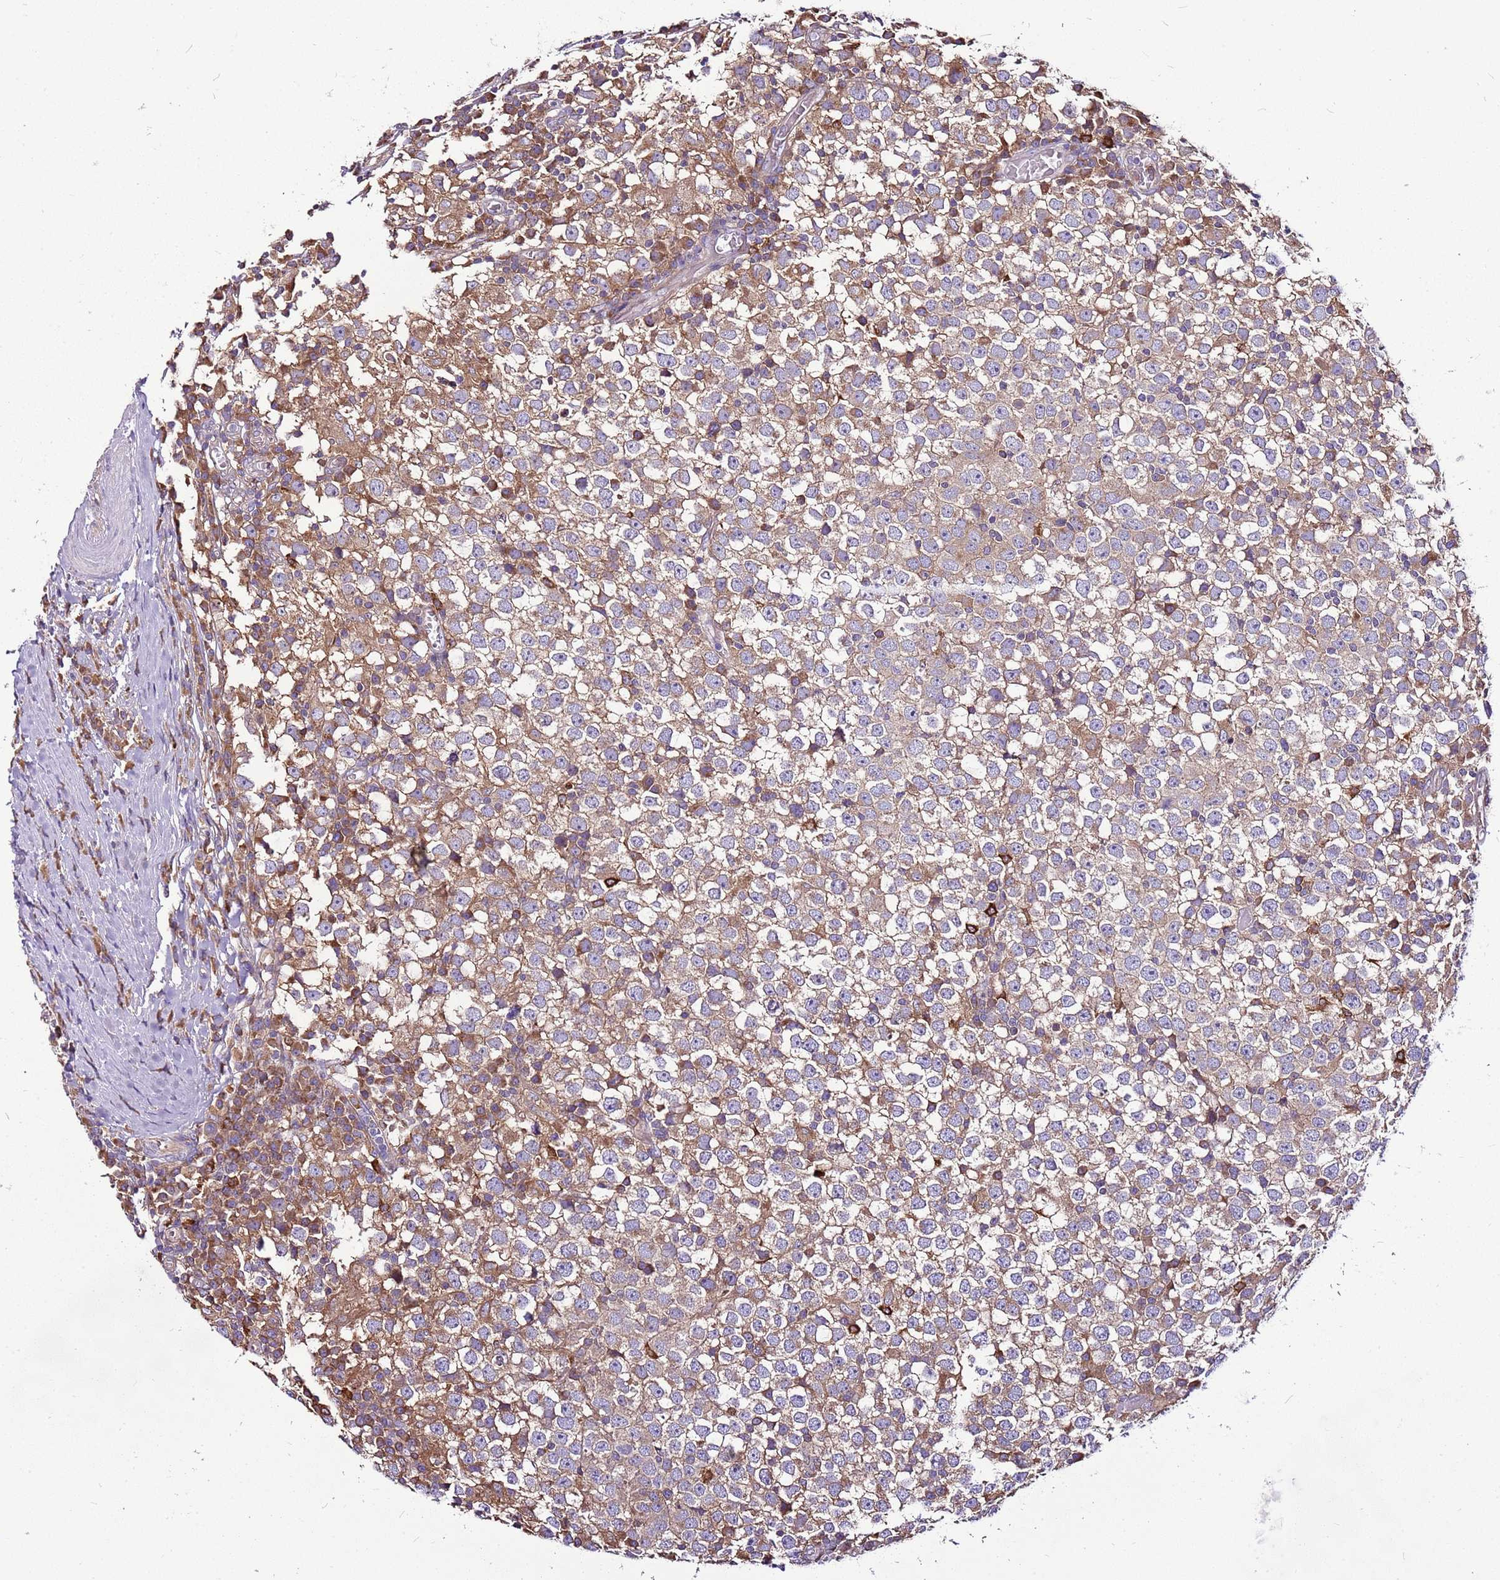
{"staining": {"intensity": "moderate", "quantity": "25%-75%", "location": "cytoplasmic/membranous"}, "tissue": "testis cancer", "cell_type": "Tumor cells", "image_type": "cancer", "snomed": [{"axis": "morphology", "description": "Seminoma, NOS"}, {"axis": "topography", "description": "Testis"}], "caption": "Immunohistochemistry (IHC) histopathology image of neoplastic tissue: human testis seminoma stained using immunohistochemistry (IHC) shows medium levels of moderate protein expression localized specifically in the cytoplasmic/membranous of tumor cells, appearing as a cytoplasmic/membranous brown color.", "gene": "ATXN2L", "patient": {"sex": "male", "age": 65}}